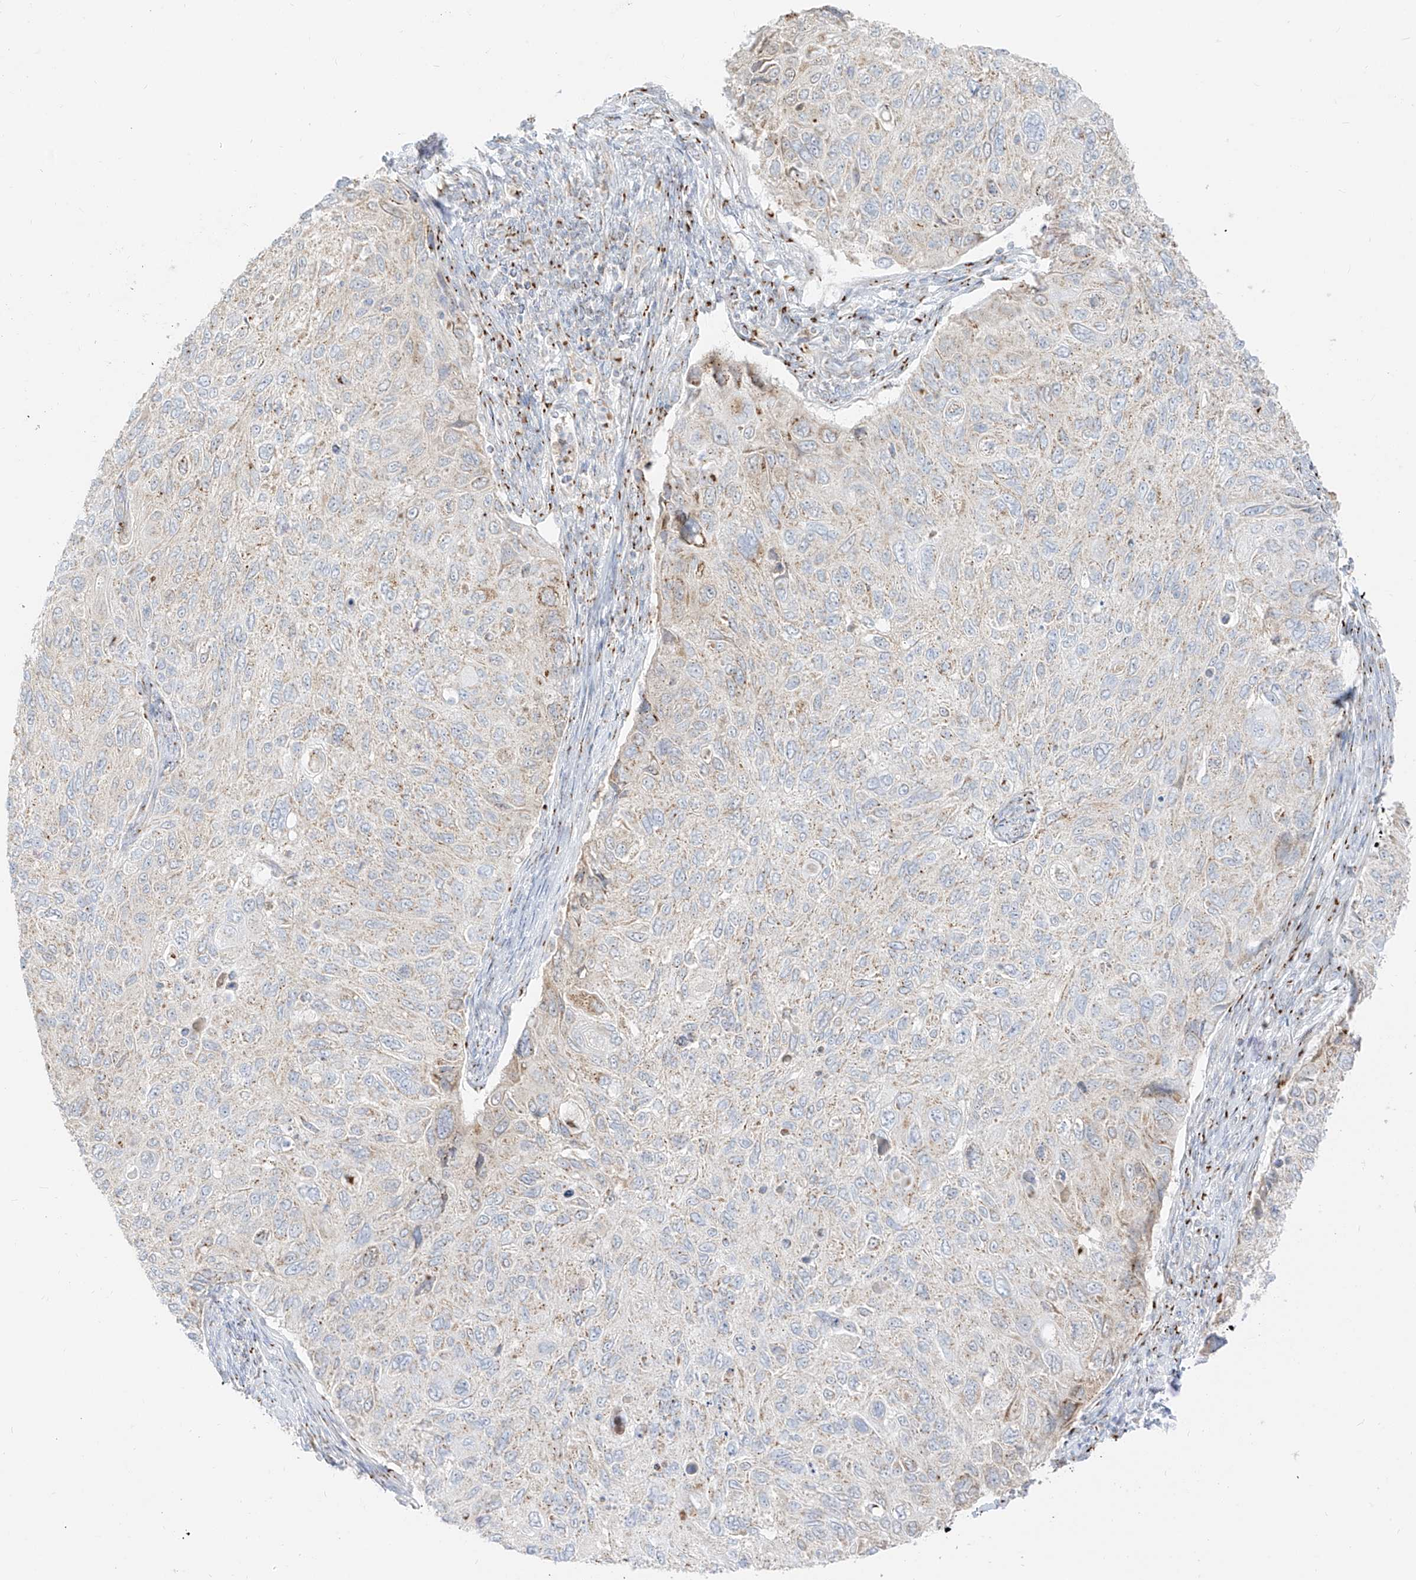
{"staining": {"intensity": "weak", "quantity": "<25%", "location": "cytoplasmic/membranous"}, "tissue": "cervical cancer", "cell_type": "Tumor cells", "image_type": "cancer", "snomed": [{"axis": "morphology", "description": "Squamous cell carcinoma, NOS"}, {"axis": "topography", "description": "Cervix"}], "caption": "IHC of human squamous cell carcinoma (cervical) displays no staining in tumor cells. The staining was performed using DAB (3,3'-diaminobenzidine) to visualize the protein expression in brown, while the nuclei were stained in blue with hematoxylin (Magnification: 20x).", "gene": "TMEM87B", "patient": {"sex": "female", "age": 70}}